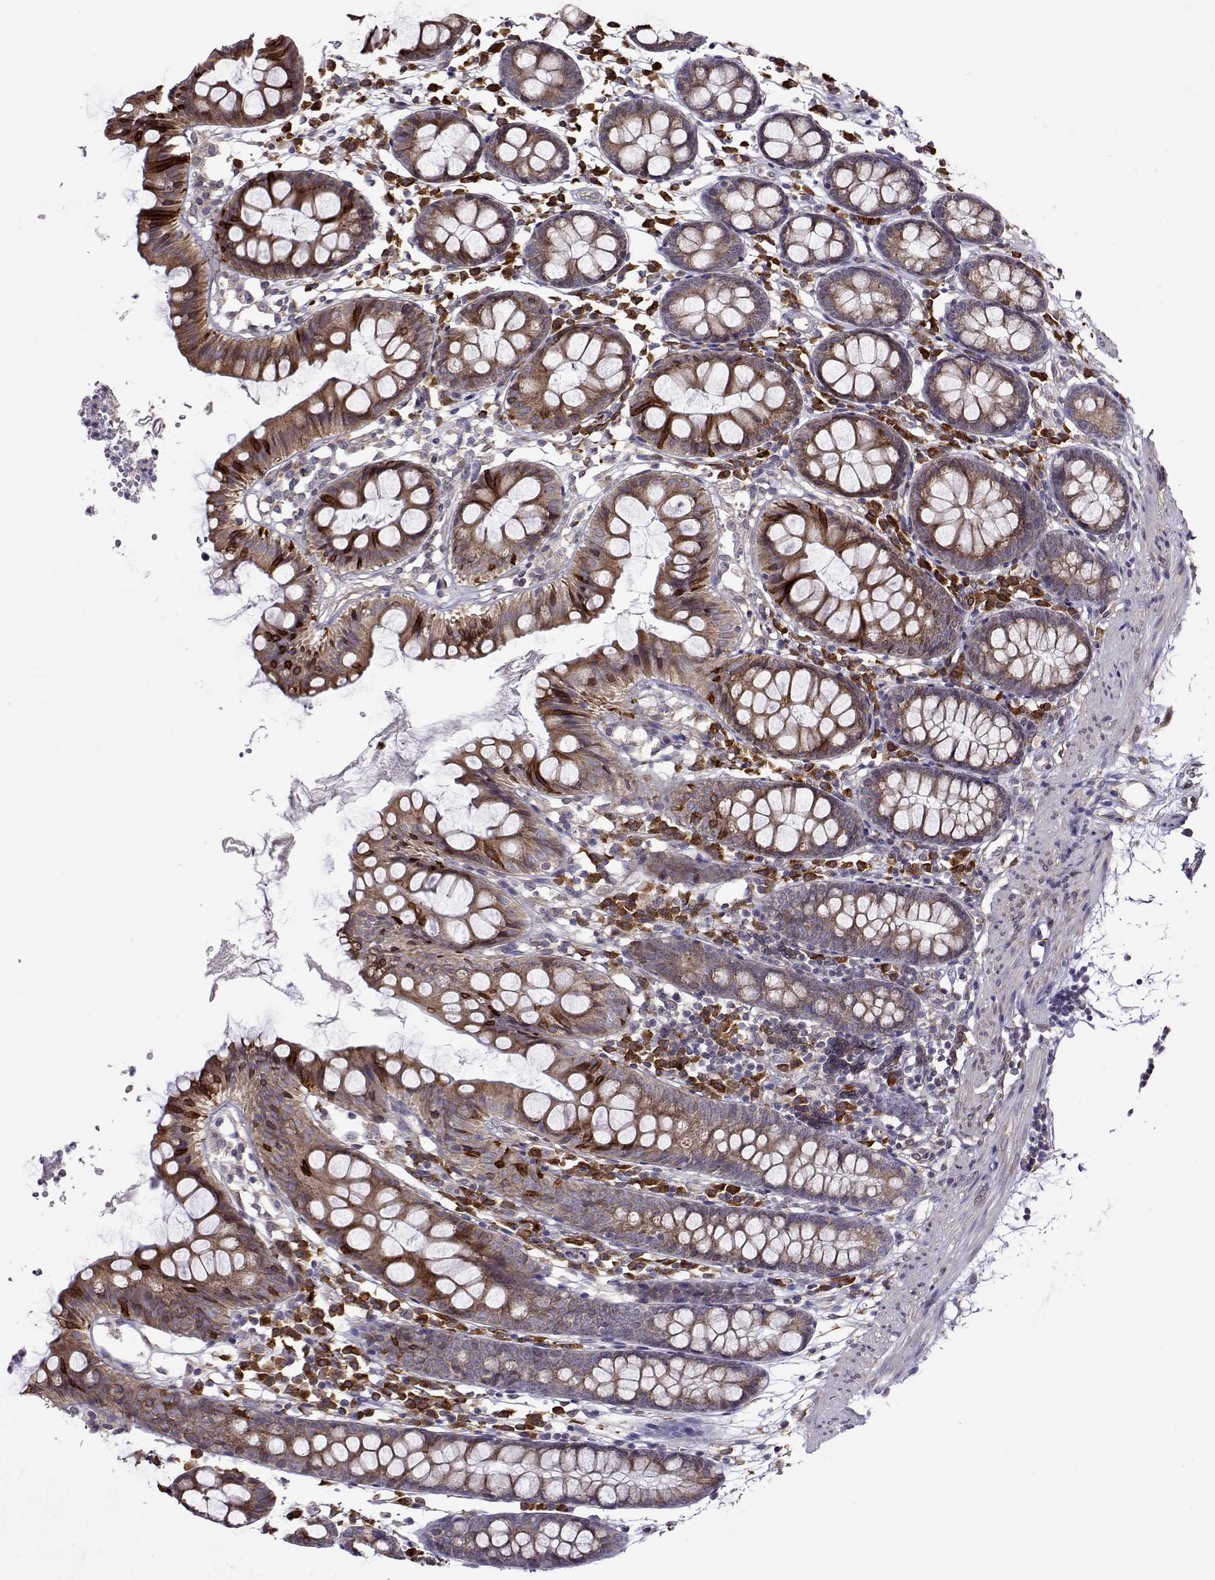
{"staining": {"intensity": "strong", "quantity": "25%-75%", "location": "cytoplasmic/membranous"}, "tissue": "colon", "cell_type": "Endothelial cells", "image_type": "normal", "snomed": [{"axis": "morphology", "description": "Normal tissue, NOS"}, {"axis": "topography", "description": "Colon"}], "caption": "Immunohistochemical staining of unremarkable human colon exhibits high levels of strong cytoplasmic/membranous positivity in about 25%-75% of endothelial cells. The staining is performed using DAB (3,3'-diaminobenzidine) brown chromogen to label protein expression. The nuclei are counter-stained blue using hematoxylin.", "gene": "PGRMC2", "patient": {"sex": "female", "age": 84}}